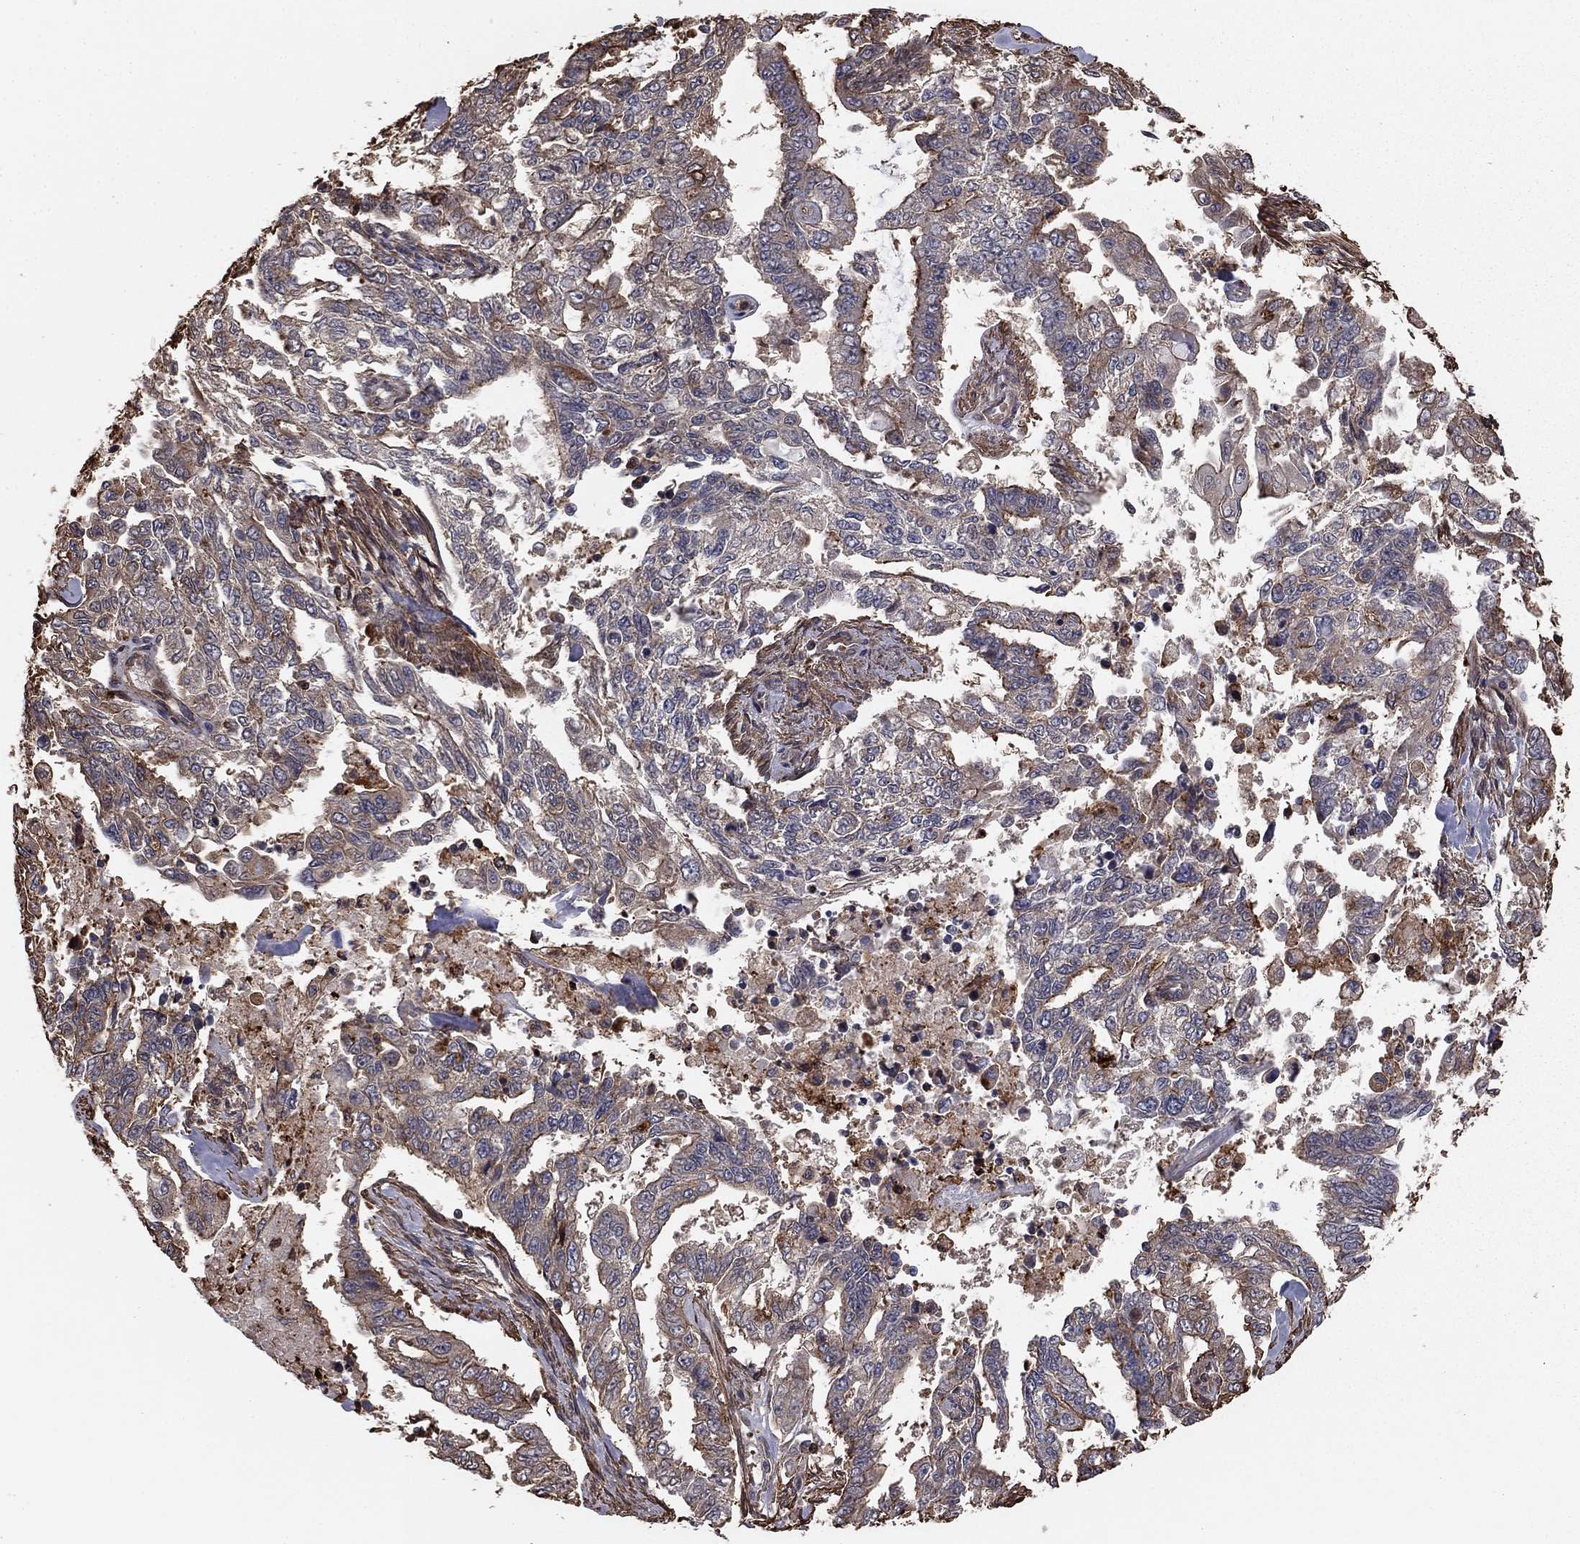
{"staining": {"intensity": "negative", "quantity": "none", "location": "none"}, "tissue": "endometrial cancer", "cell_type": "Tumor cells", "image_type": "cancer", "snomed": [{"axis": "morphology", "description": "Adenocarcinoma, NOS"}, {"axis": "topography", "description": "Uterus"}], "caption": "A photomicrograph of human endometrial cancer (adenocarcinoma) is negative for staining in tumor cells. (DAB (3,3'-diaminobenzidine) immunohistochemistry (IHC) visualized using brightfield microscopy, high magnification).", "gene": "HABP4", "patient": {"sex": "female", "age": 59}}